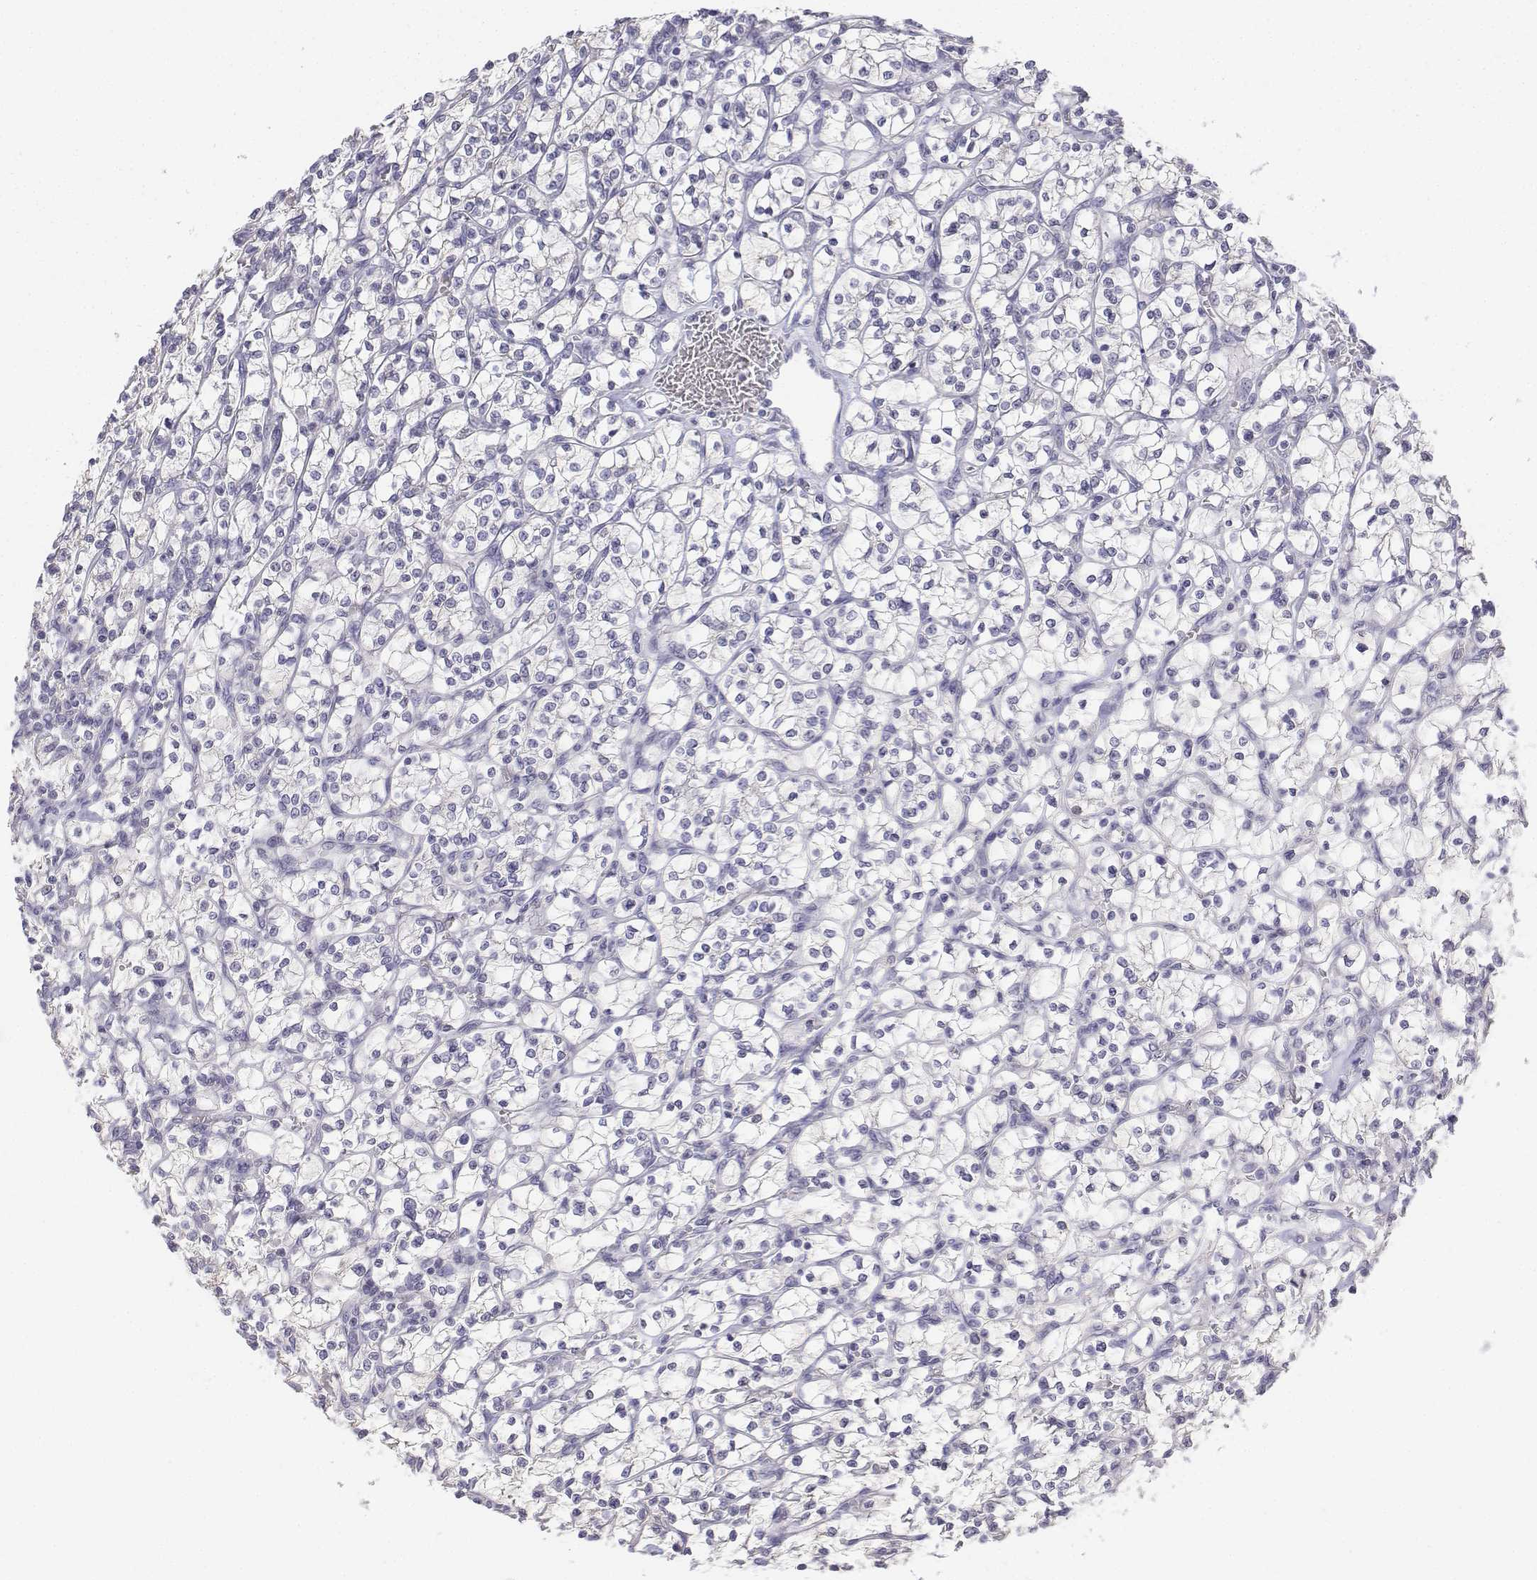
{"staining": {"intensity": "negative", "quantity": "none", "location": "none"}, "tissue": "renal cancer", "cell_type": "Tumor cells", "image_type": "cancer", "snomed": [{"axis": "morphology", "description": "Adenocarcinoma, NOS"}, {"axis": "topography", "description": "Kidney"}], "caption": "Renal cancer was stained to show a protein in brown. There is no significant staining in tumor cells.", "gene": "LGSN", "patient": {"sex": "female", "age": 64}}